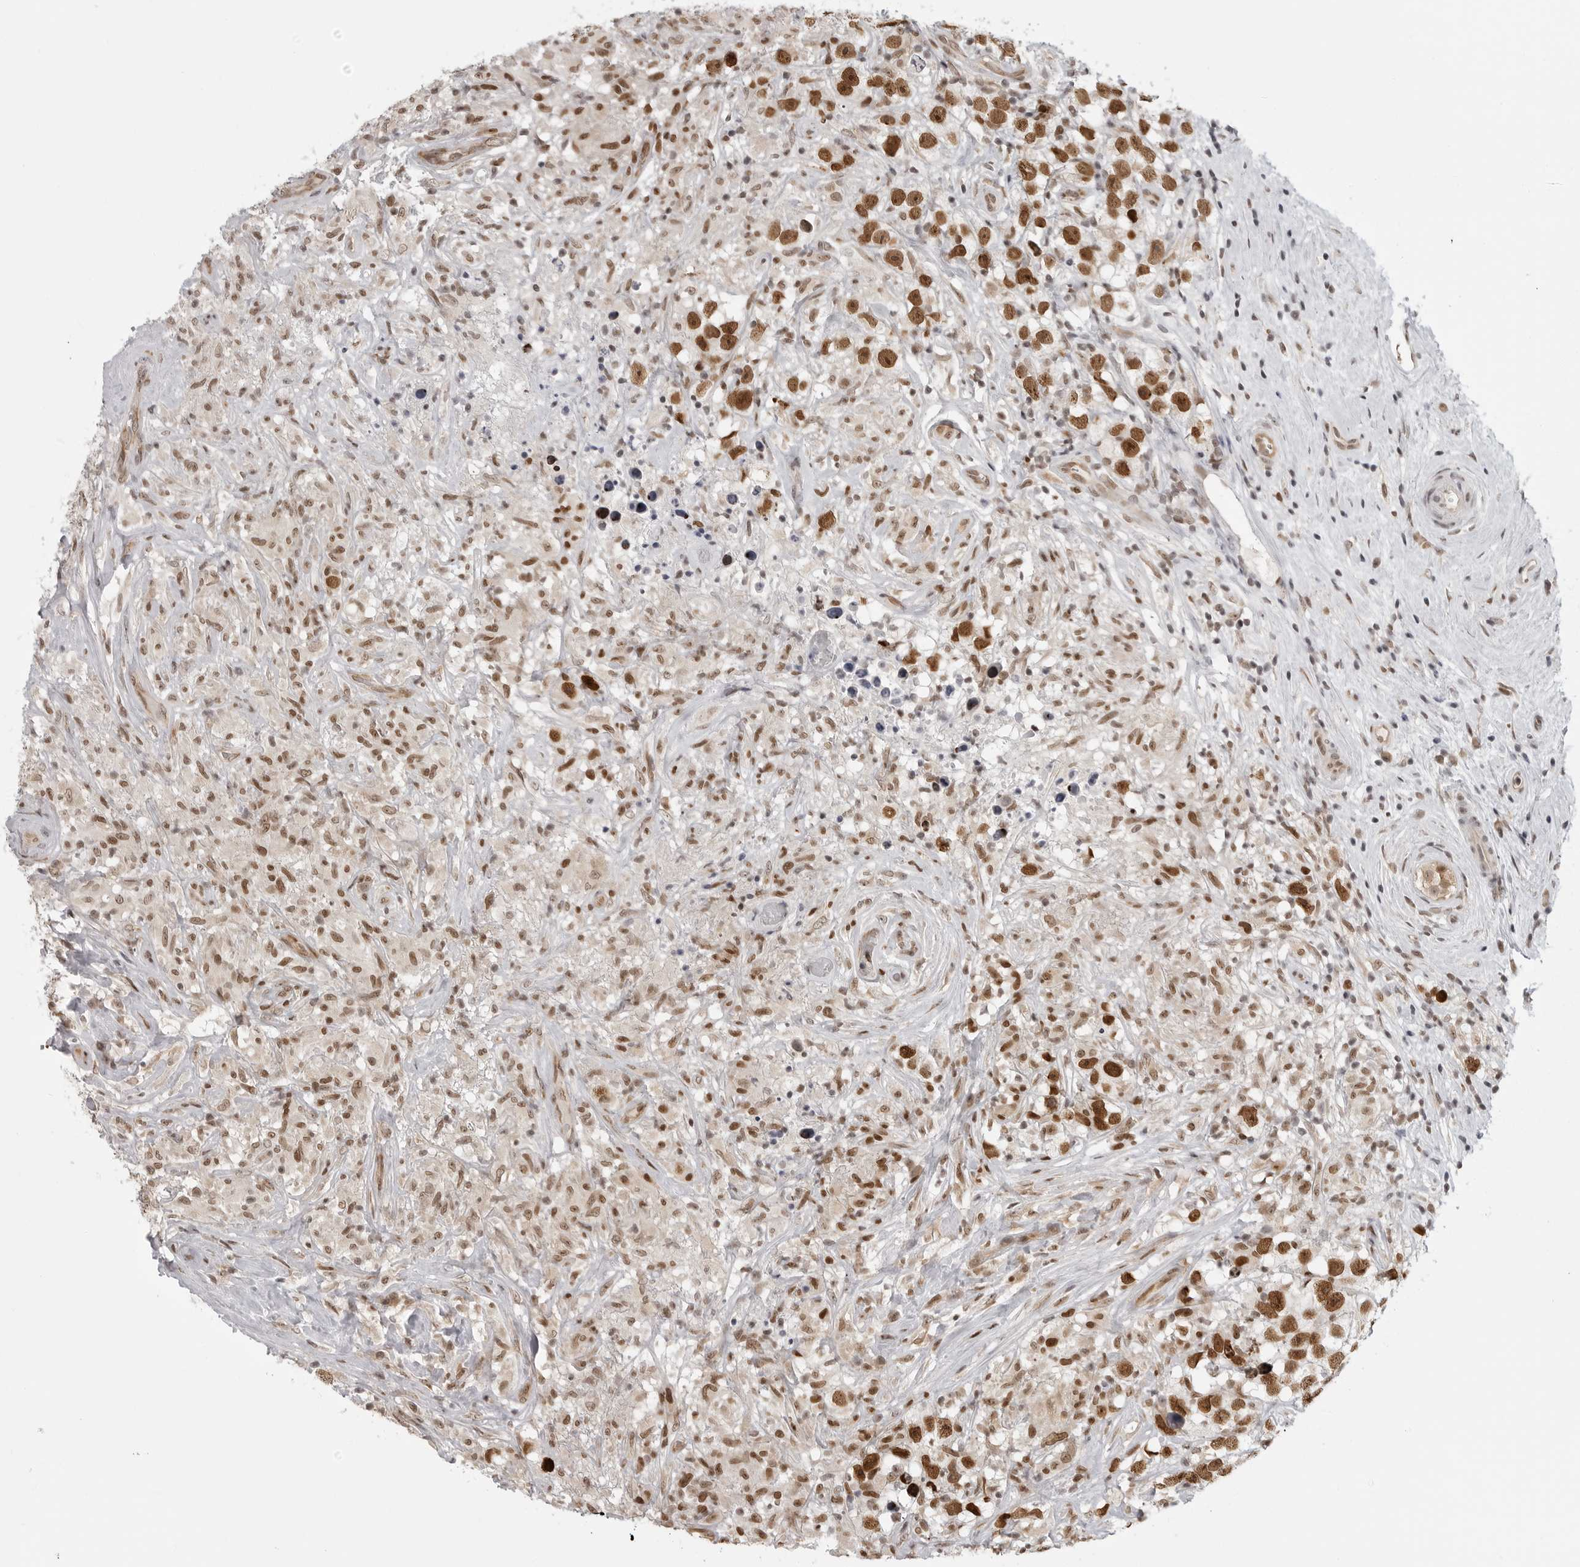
{"staining": {"intensity": "strong", "quantity": ">75%", "location": "nuclear"}, "tissue": "testis cancer", "cell_type": "Tumor cells", "image_type": "cancer", "snomed": [{"axis": "morphology", "description": "Seminoma, NOS"}, {"axis": "topography", "description": "Testis"}], "caption": "About >75% of tumor cells in human testis seminoma exhibit strong nuclear protein positivity as visualized by brown immunohistochemical staining.", "gene": "PRDM10", "patient": {"sex": "male", "age": 49}}